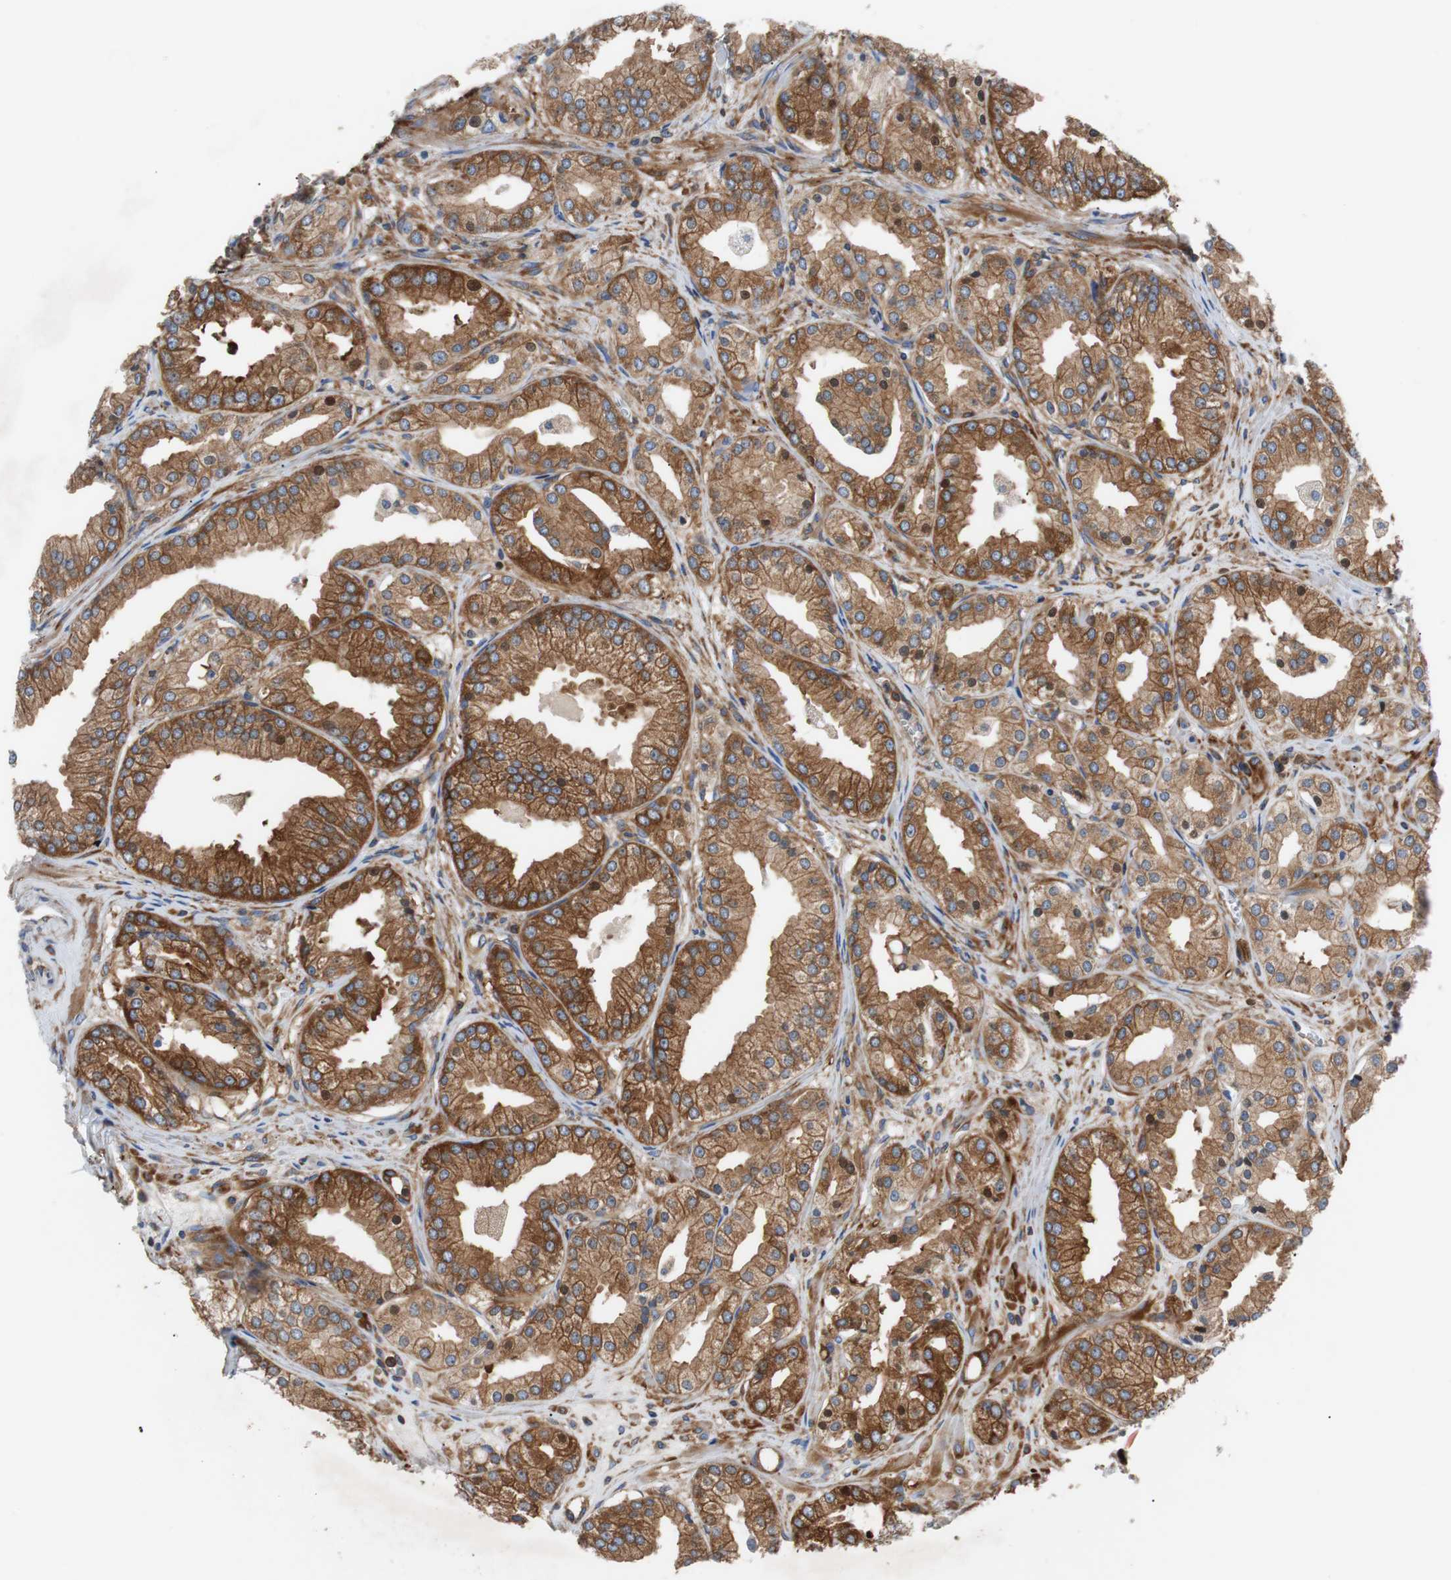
{"staining": {"intensity": "strong", "quantity": ">75%", "location": "cytoplasmic/membranous"}, "tissue": "prostate cancer", "cell_type": "Tumor cells", "image_type": "cancer", "snomed": [{"axis": "morphology", "description": "Adenocarcinoma, High grade"}, {"axis": "topography", "description": "Prostate"}], "caption": "This micrograph displays immunohistochemistry staining of prostate cancer (high-grade adenocarcinoma), with high strong cytoplasmic/membranous staining in about >75% of tumor cells.", "gene": "GYS1", "patient": {"sex": "male", "age": 61}}